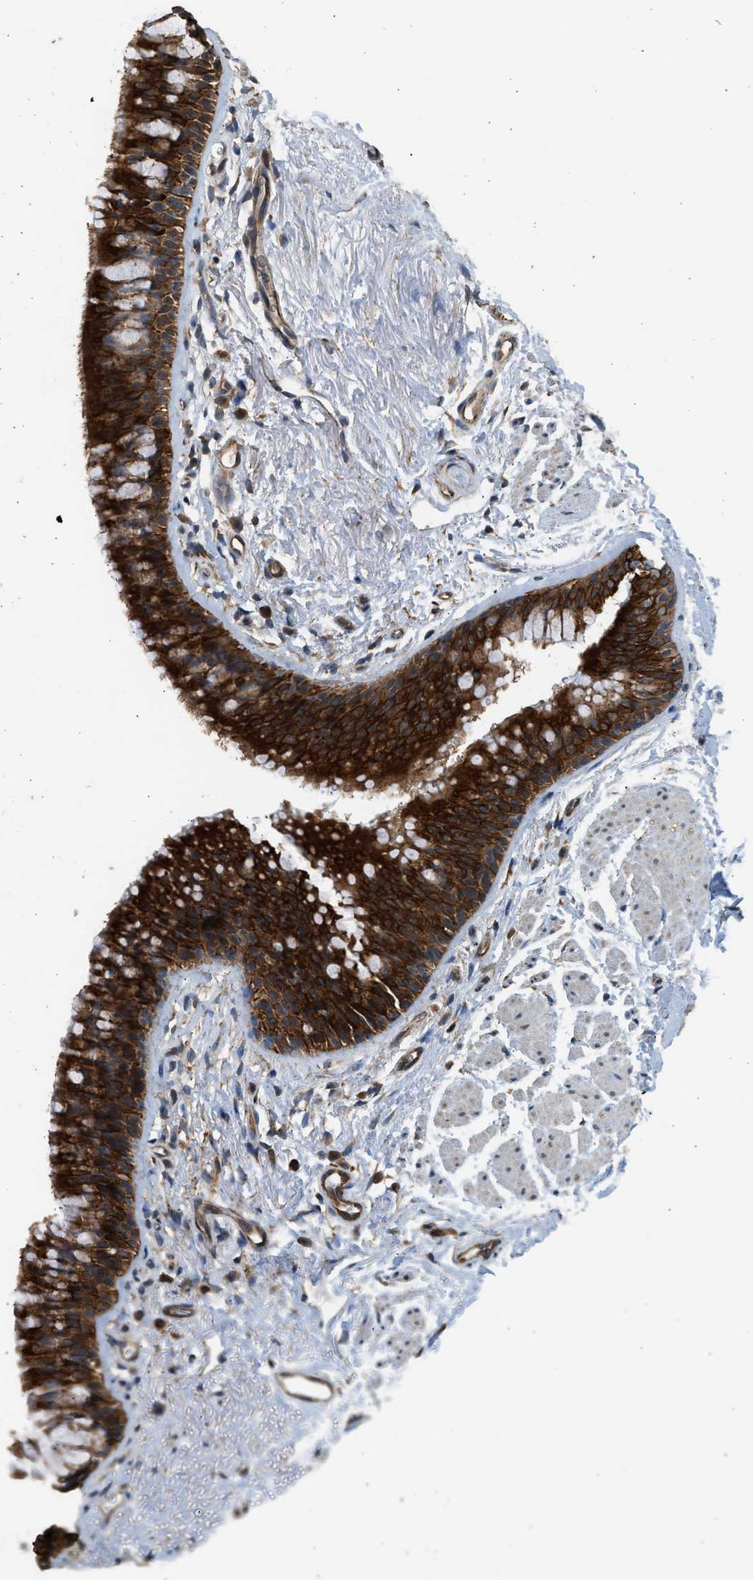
{"staining": {"intensity": "moderate", "quantity": ">75%", "location": "cytoplasmic/membranous,nuclear"}, "tissue": "adipose tissue", "cell_type": "Adipocytes", "image_type": "normal", "snomed": [{"axis": "morphology", "description": "Normal tissue, NOS"}, {"axis": "topography", "description": "Cartilage tissue"}, {"axis": "topography", "description": "Bronchus"}], "caption": "Immunohistochemical staining of normal human adipose tissue reveals >75% levels of moderate cytoplasmic/membranous,nuclear protein positivity in approximately >75% of adipocytes.", "gene": "PCLO", "patient": {"sex": "female", "age": 53}}